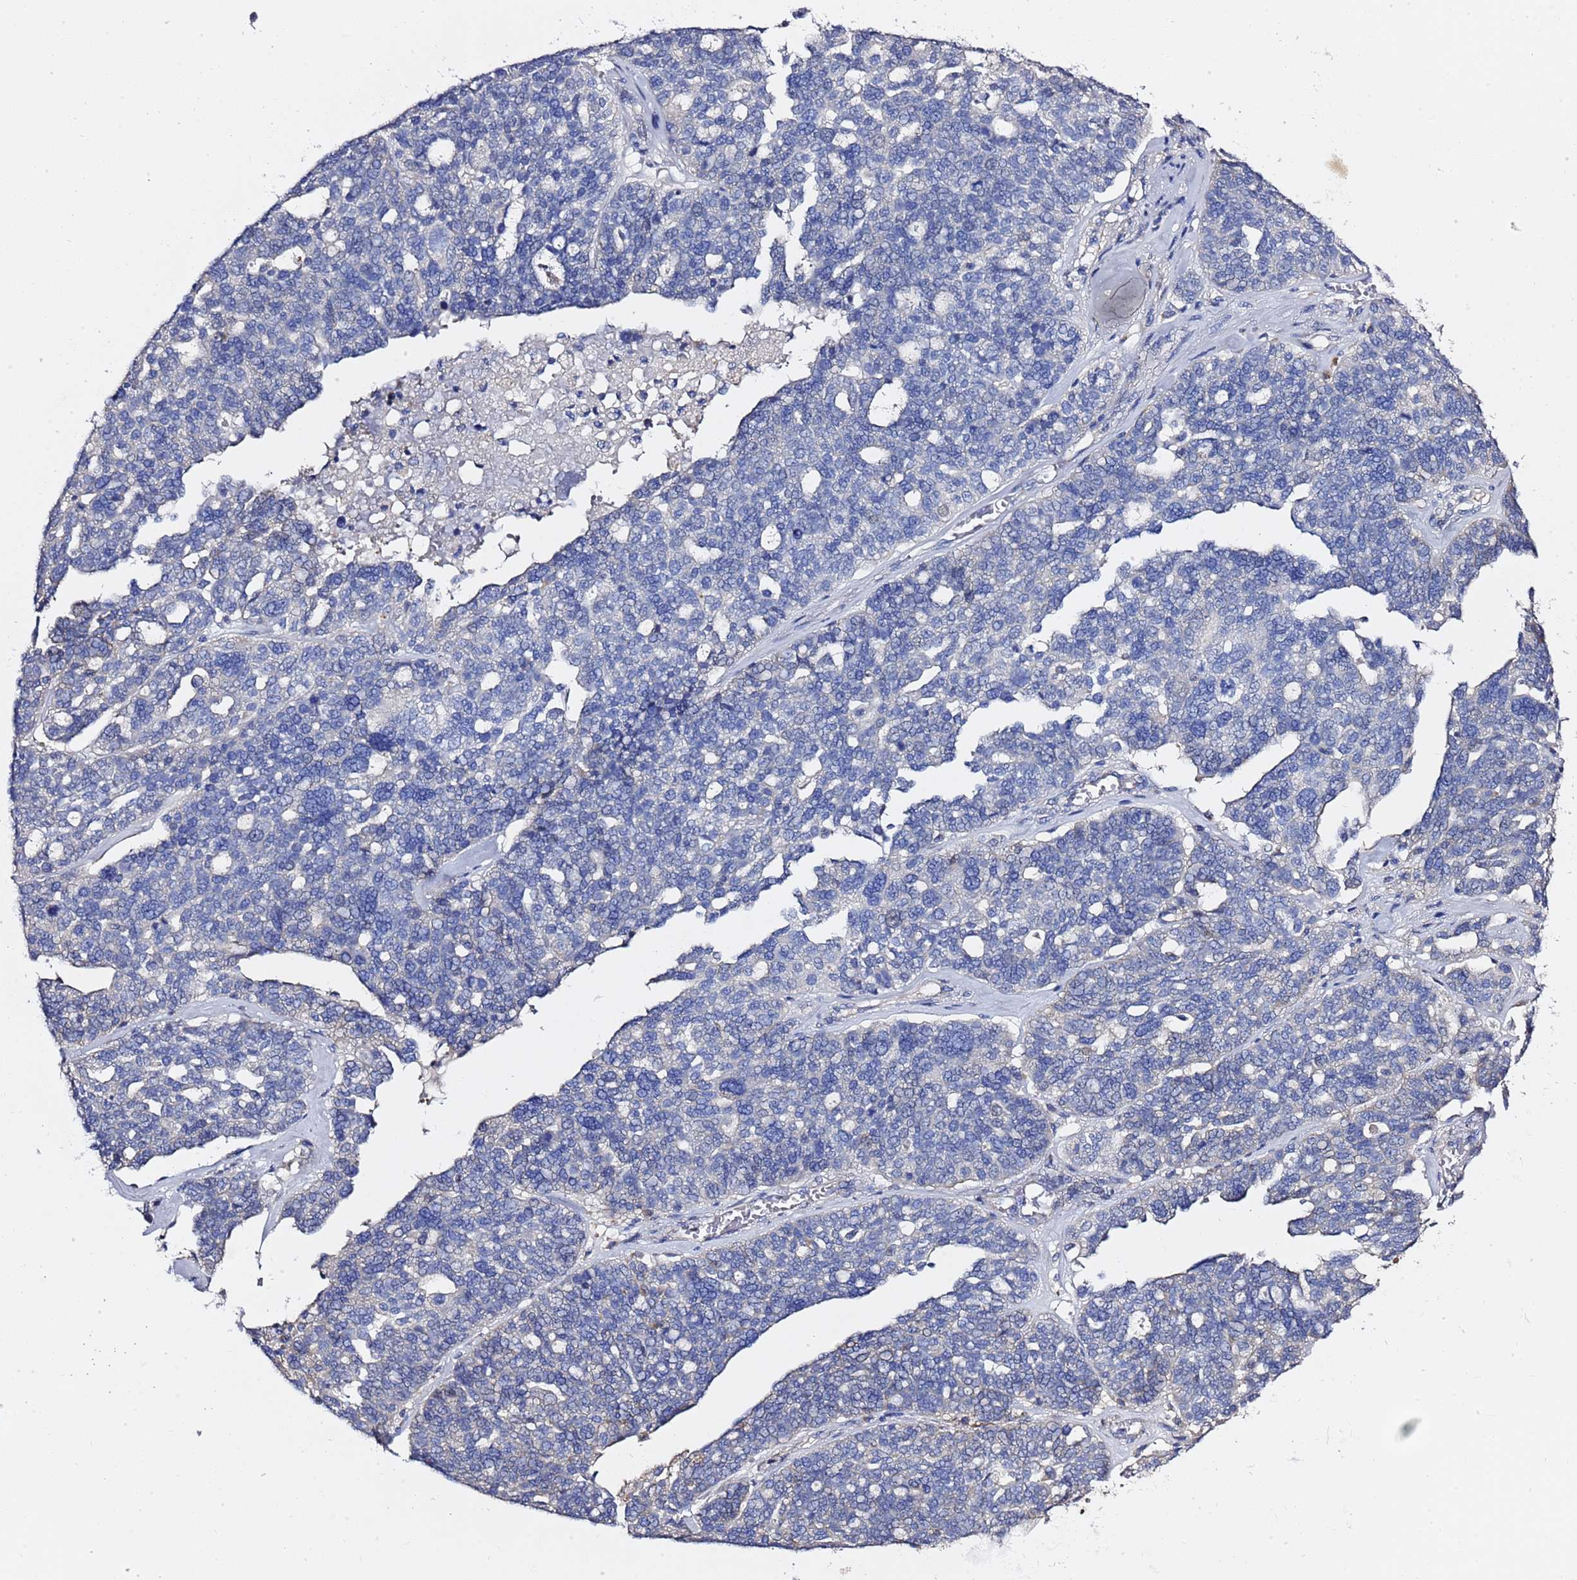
{"staining": {"intensity": "negative", "quantity": "none", "location": "none"}, "tissue": "ovarian cancer", "cell_type": "Tumor cells", "image_type": "cancer", "snomed": [{"axis": "morphology", "description": "Cystadenocarcinoma, serous, NOS"}, {"axis": "topography", "description": "Ovary"}], "caption": "Tumor cells show no significant protein staining in serous cystadenocarcinoma (ovarian). Brightfield microscopy of IHC stained with DAB (3,3'-diaminobenzidine) (brown) and hematoxylin (blue), captured at high magnification.", "gene": "NAT2", "patient": {"sex": "female", "age": 59}}